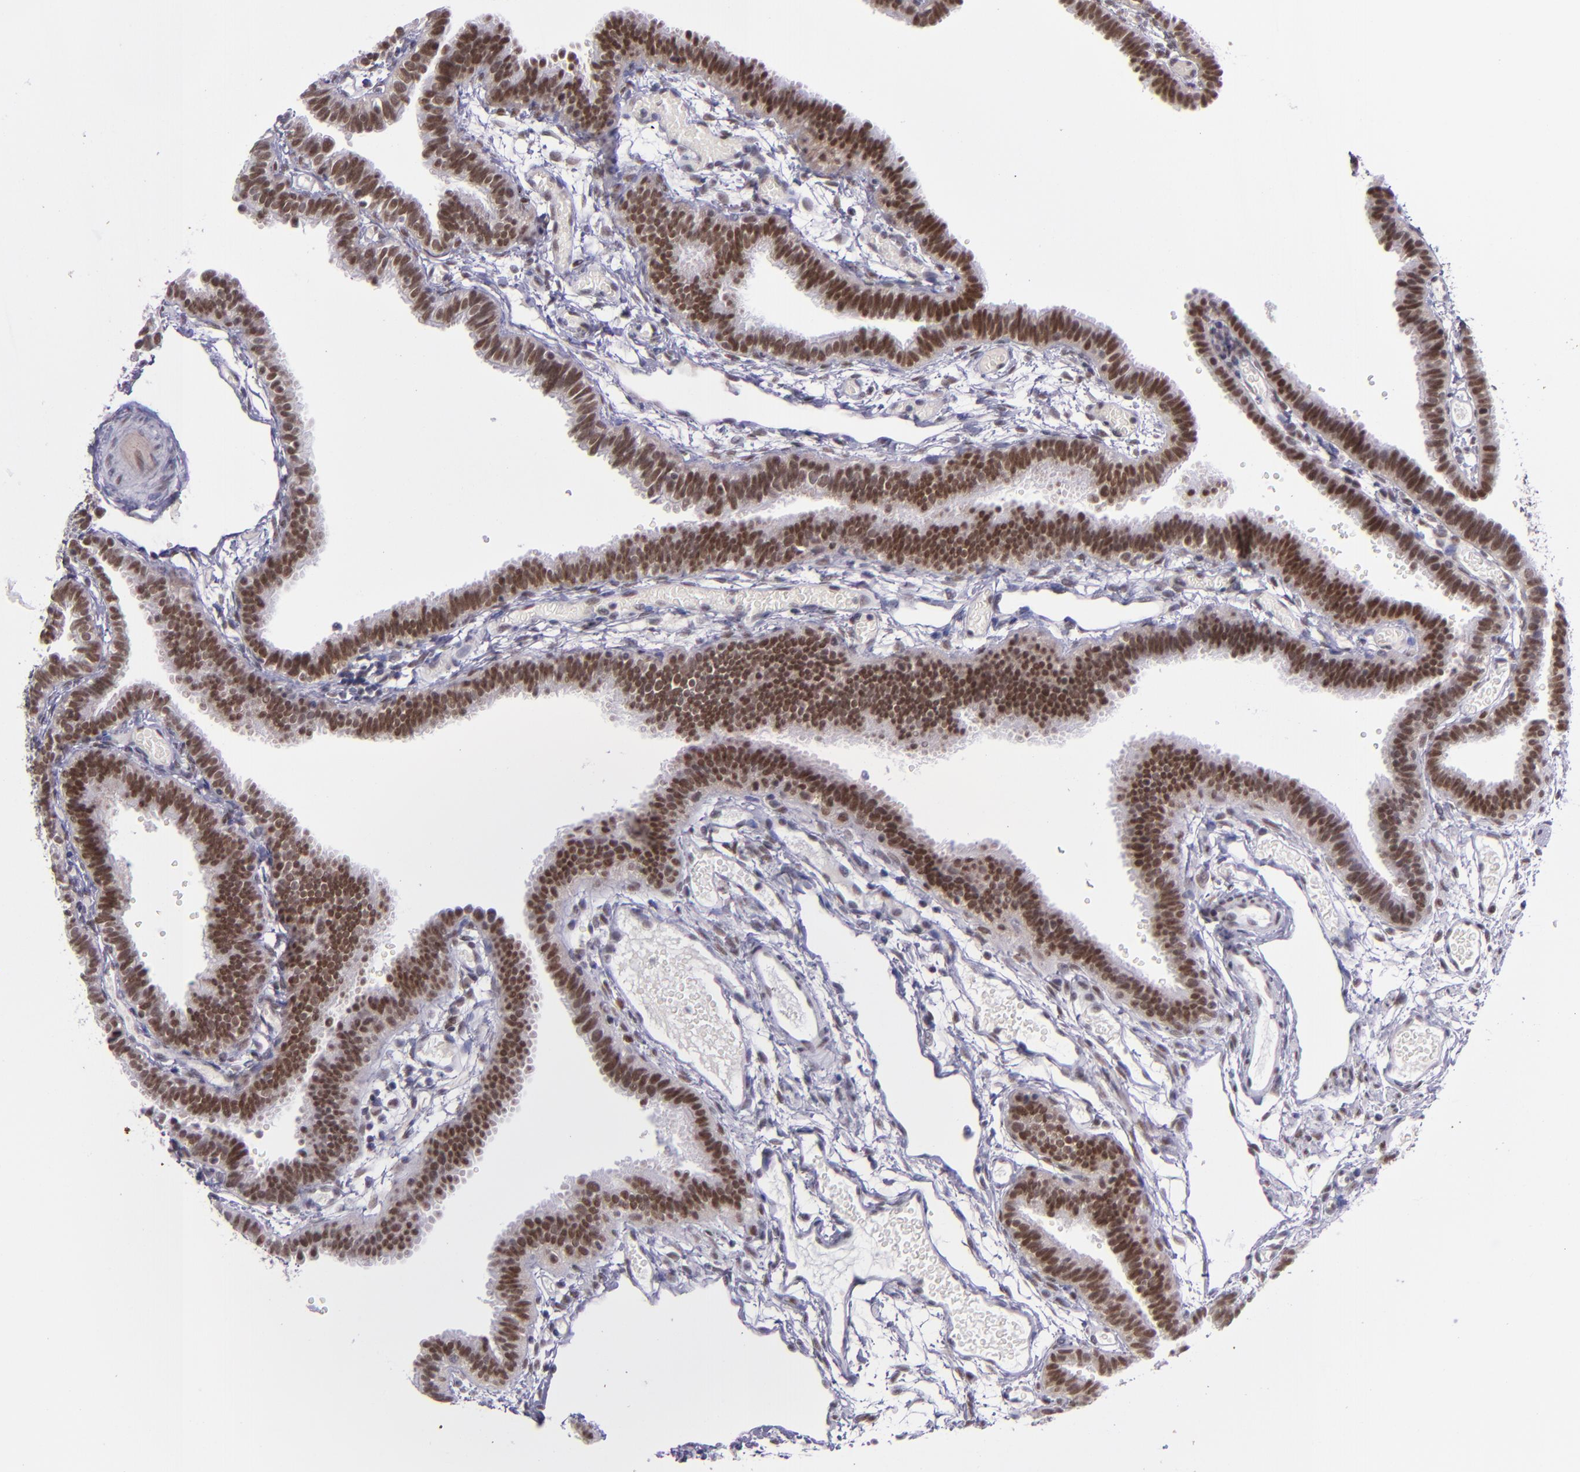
{"staining": {"intensity": "moderate", "quantity": ">75%", "location": "nuclear"}, "tissue": "fallopian tube", "cell_type": "Glandular cells", "image_type": "normal", "snomed": [{"axis": "morphology", "description": "Normal tissue, NOS"}, {"axis": "topography", "description": "Fallopian tube"}], "caption": "Brown immunohistochemical staining in normal human fallopian tube exhibits moderate nuclear expression in approximately >75% of glandular cells. (DAB IHC, brown staining for protein, blue staining for nuclei).", "gene": "BAG1", "patient": {"sex": "female", "age": 29}}